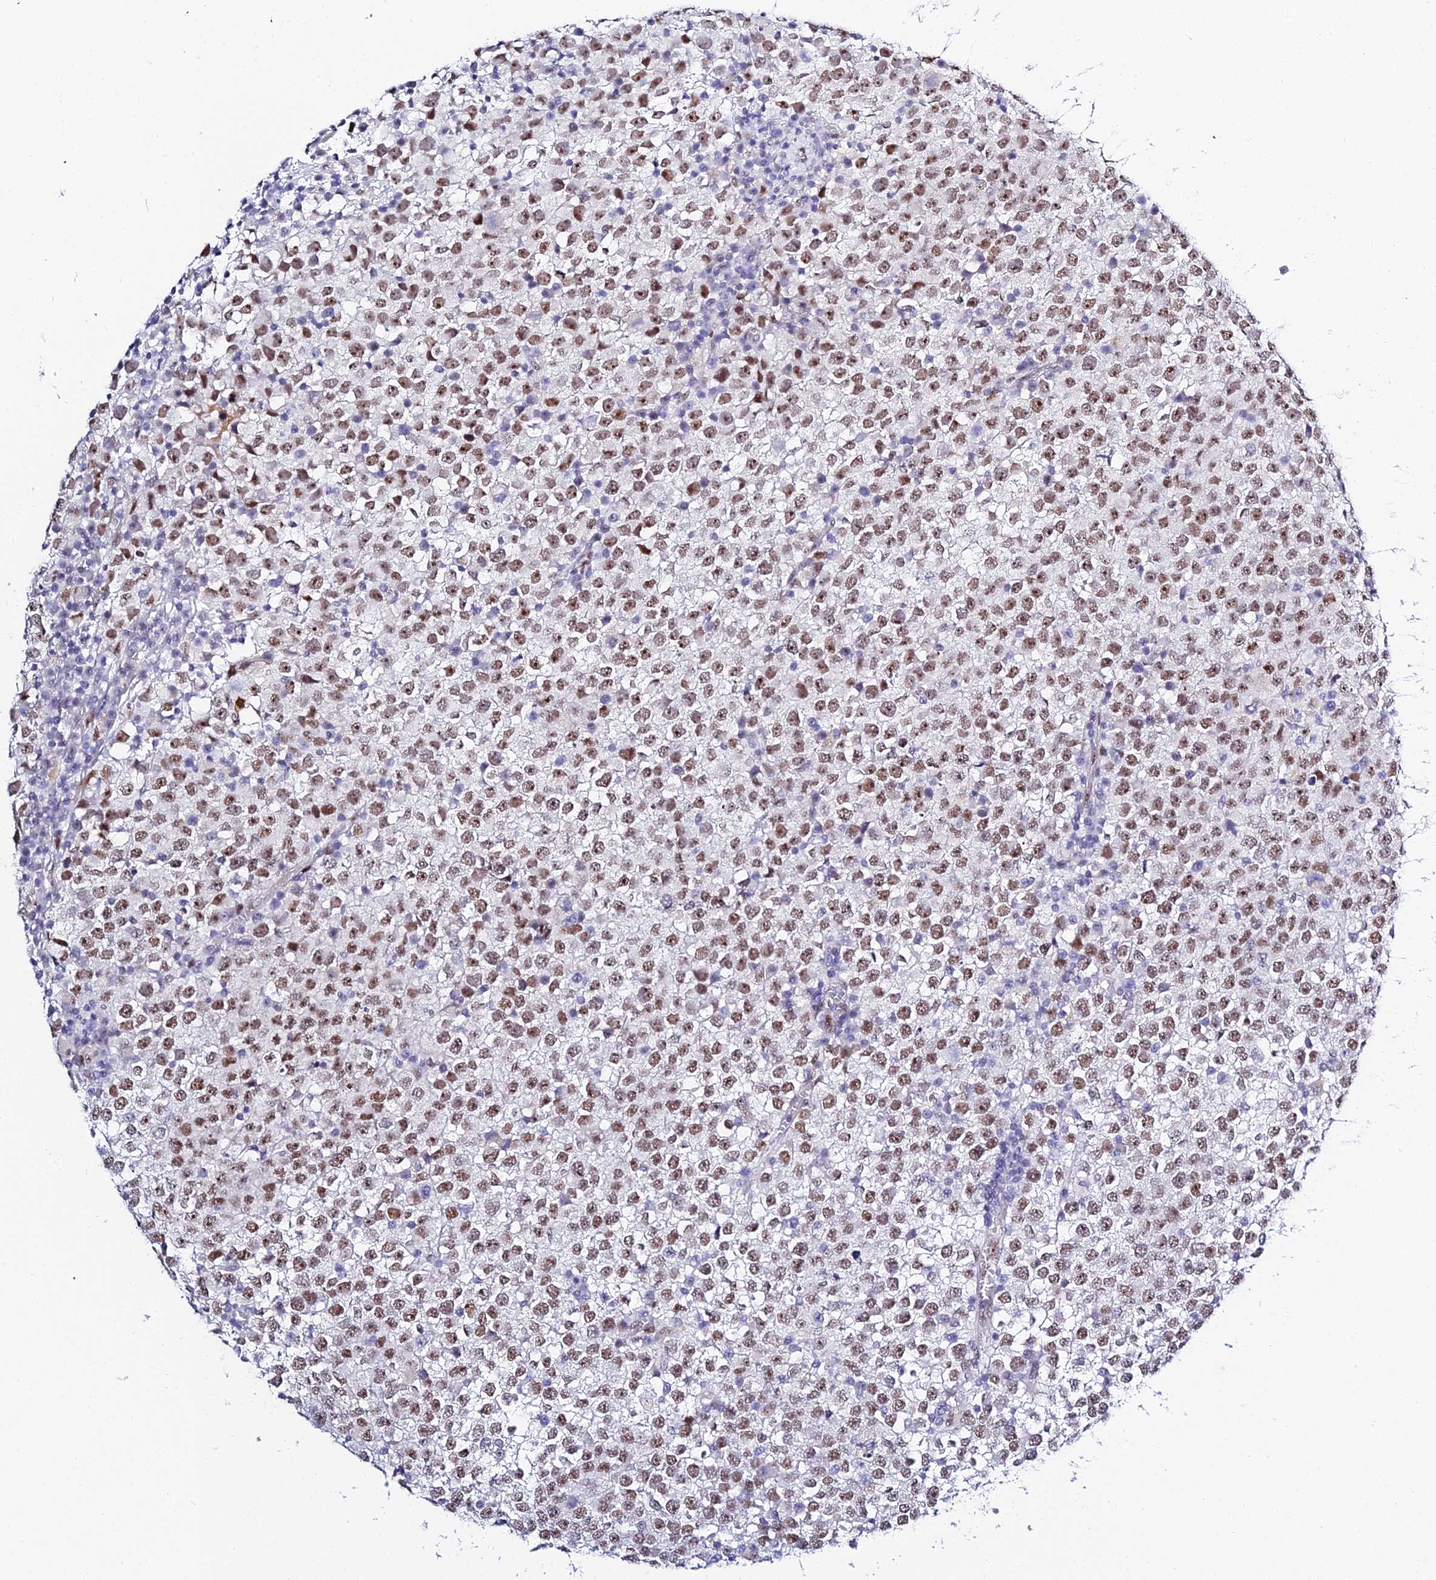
{"staining": {"intensity": "moderate", "quantity": "25%-75%", "location": "nuclear"}, "tissue": "testis cancer", "cell_type": "Tumor cells", "image_type": "cancer", "snomed": [{"axis": "morphology", "description": "Seminoma, NOS"}, {"axis": "topography", "description": "Testis"}], "caption": "A medium amount of moderate nuclear staining is seen in approximately 25%-75% of tumor cells in testis cancer (seminoma) tissue.", "gene": "POFUT2", "patient": {"sex": "male", "age": 65}}